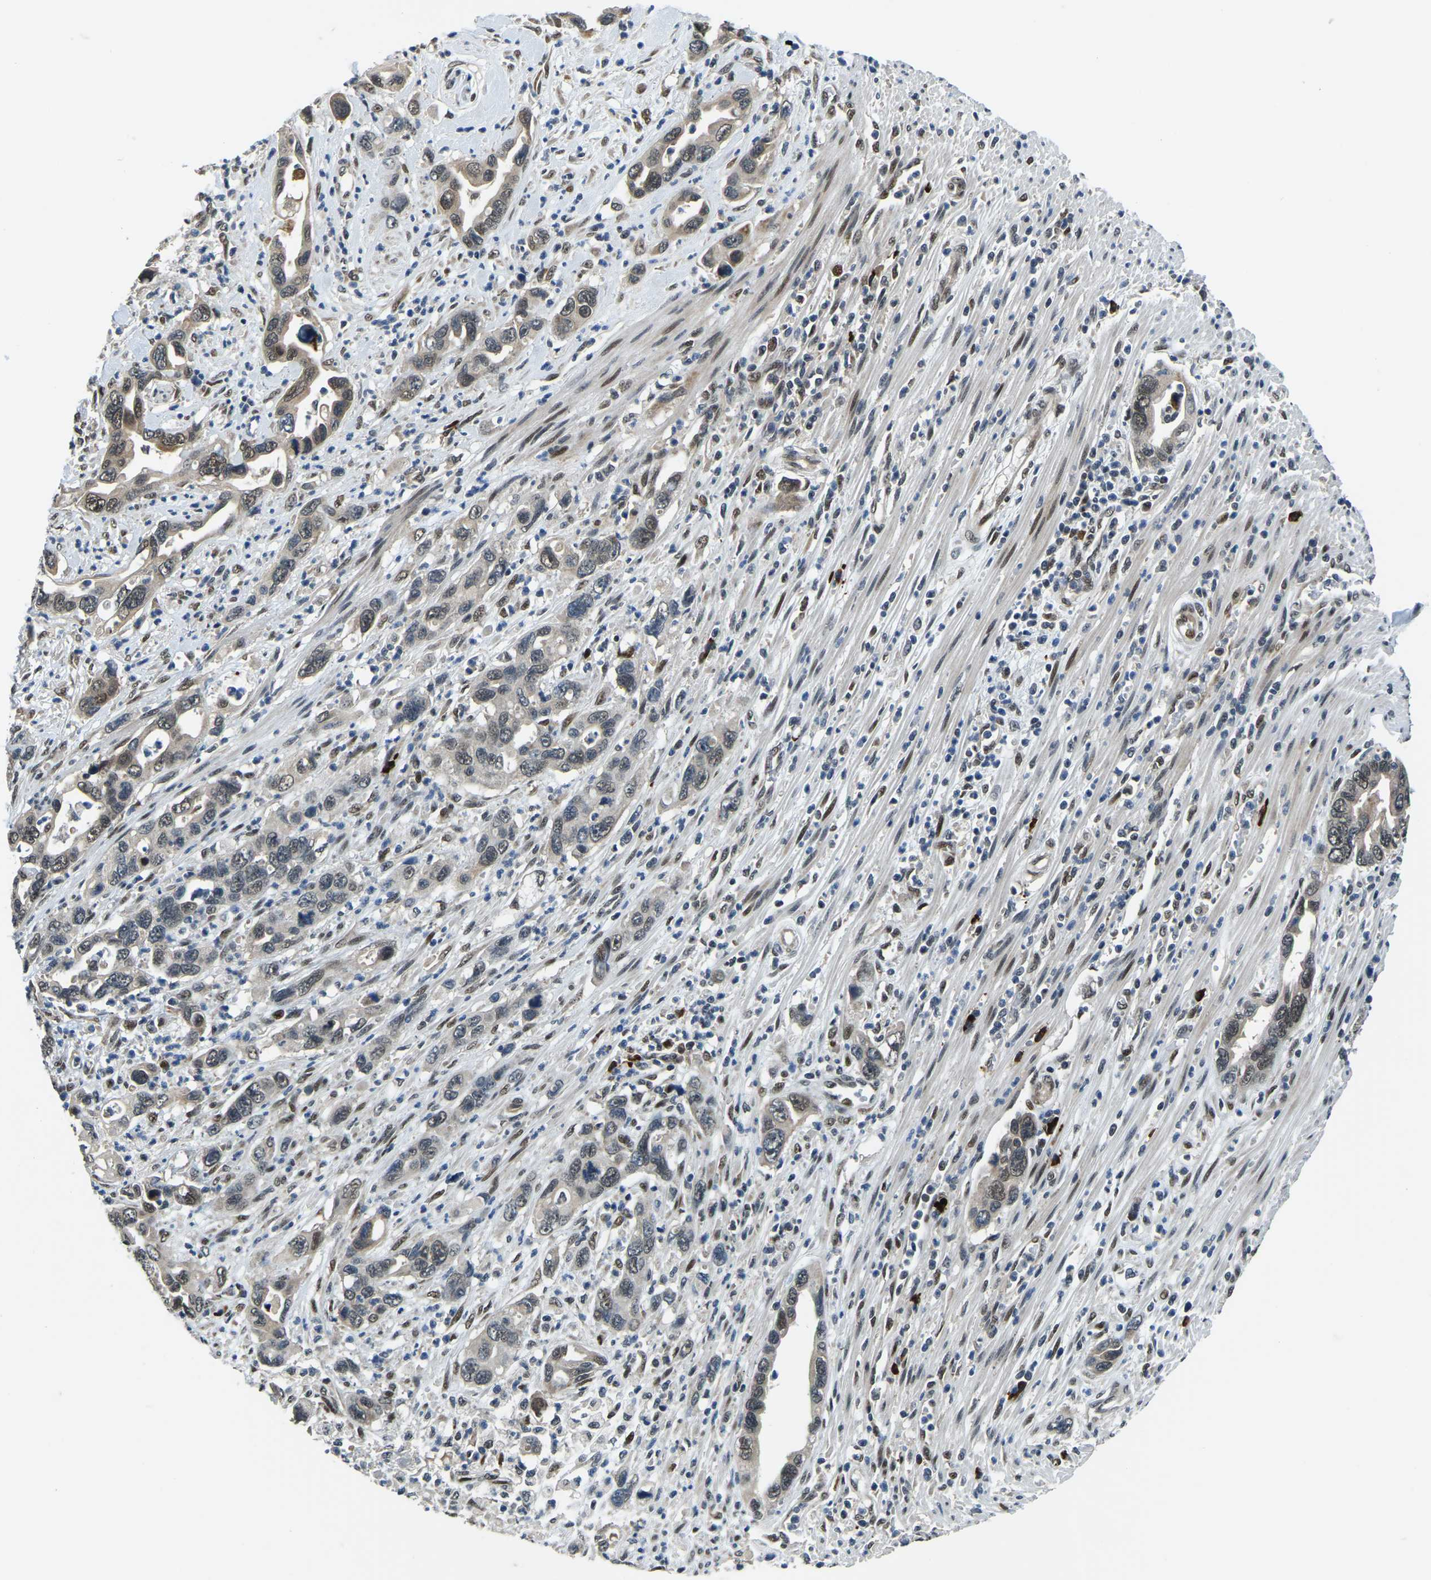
{"staining": {"intensity": "moderate", "quantity": "25%-75%", "location": "cytoplasmic/membranous,nuclear"}, "tissue": "pancreatic cancer", "cell_type": "Tumor cells", "image_type": "cancer", "snomed": [{"axis": "morphology", "description": "Adenocarcinoma, NOS"}, {"axis": "topography", "description": "Pancreas"}], "caption": "Protein staining shows moderate cytoplasmic/membranous and nuclear staining in approximately 25%-75% of tumor cells in adenocarcinoma (pancreatic). (brown staining indicates protein expression, while blue staining denotes nuclei).", "gene": "ING2", "patient": {"sex": "female", "age": 70}}